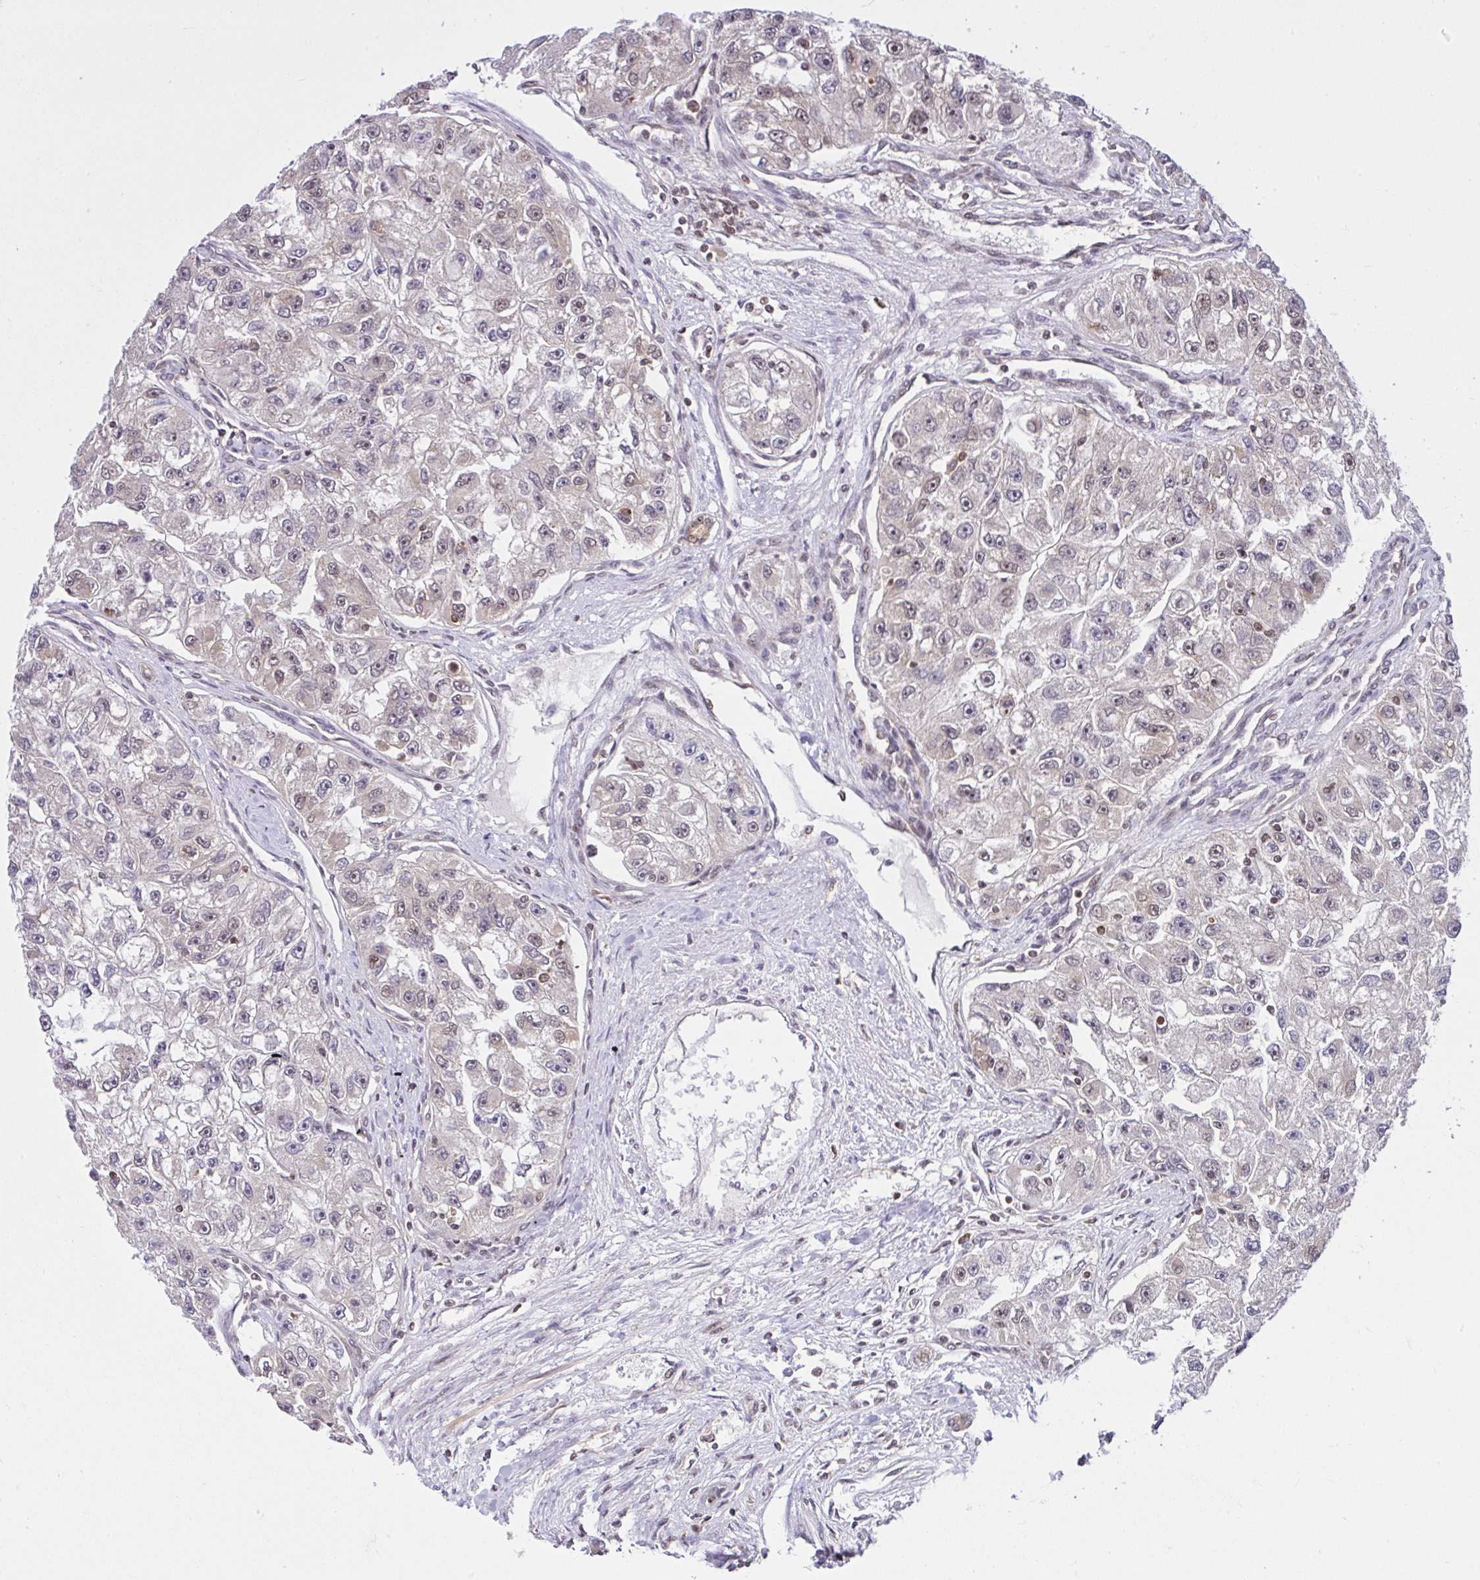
{"staining": {"intensity": "weak", "quantity": "<25%", "location": "nuclear"}, "tissue": "renal cancer", "cell_type": "Tumor cells", "image_type": "cancer", "snomed": [{"axis": "morphology", "description": "Adenocarcinoma, NOS"}, {"axis": "topography", "description": "Kidney"}], "caption": "Protein analysis of adenocarcinoma (renal) exhibits no significant positivity in tumor cells. (DAB immunohistochemistry (IHC) visualized using brightfield microscopy, high magnification).", "gene": "CCDC12", "patient": {"sex": "male", "age": 63}}